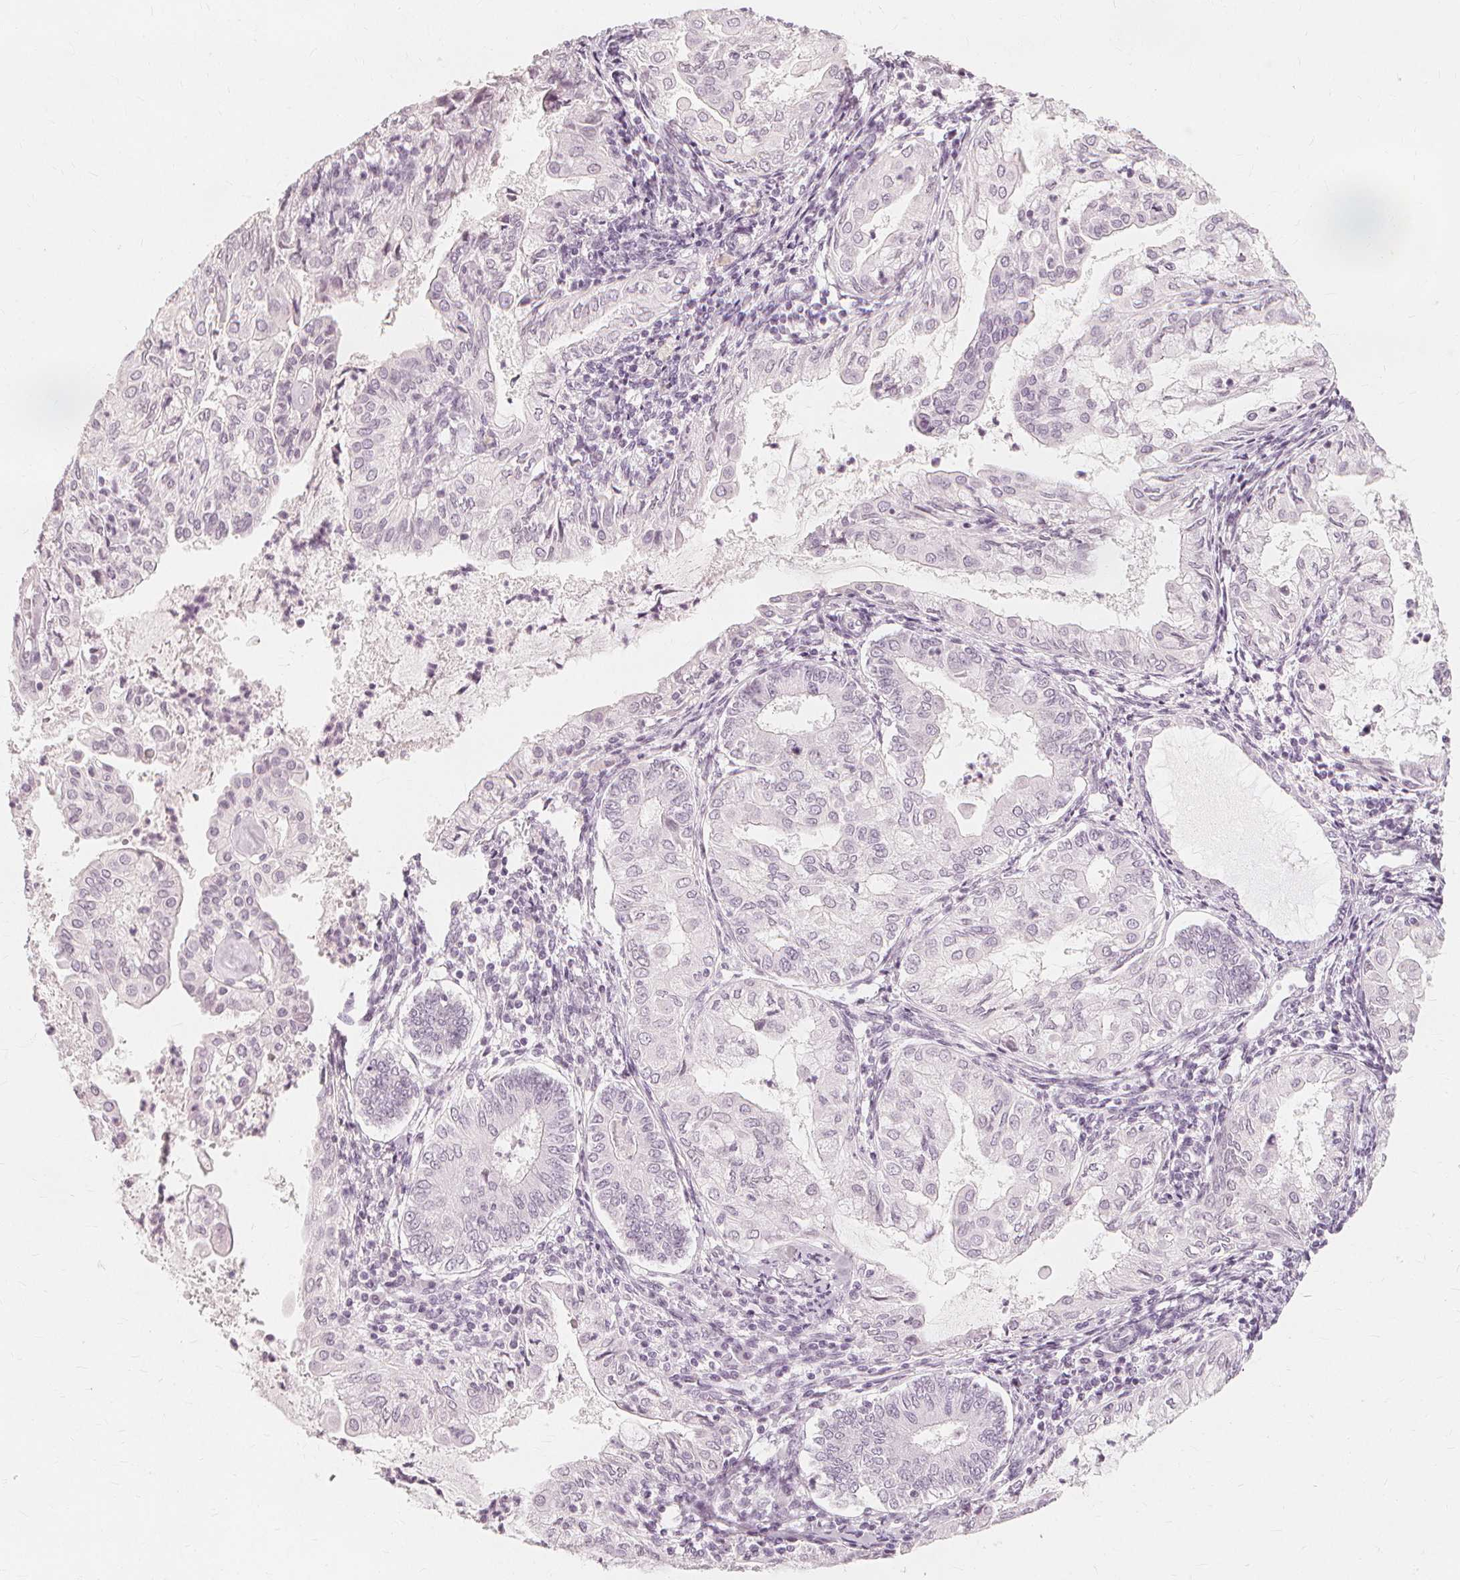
{"staining": {"intensity": "negative", "quantity": "none", "location": "none"}, "tissue": "endometrial cancer", "cell_type": "Tumor cells", "image_type": "cancer", "snomed": [{"axis": "morphology", "description": "Adenocarcinoma, NOS"}, {"axis": "topography", "description": "Endometrium"}], "caption": "Human endometrial cancer stained for a protein using IHC shows no positivity in tumor cells.", "gene": "NXPE1", "patient": {"sex": "female", "age": 68}}